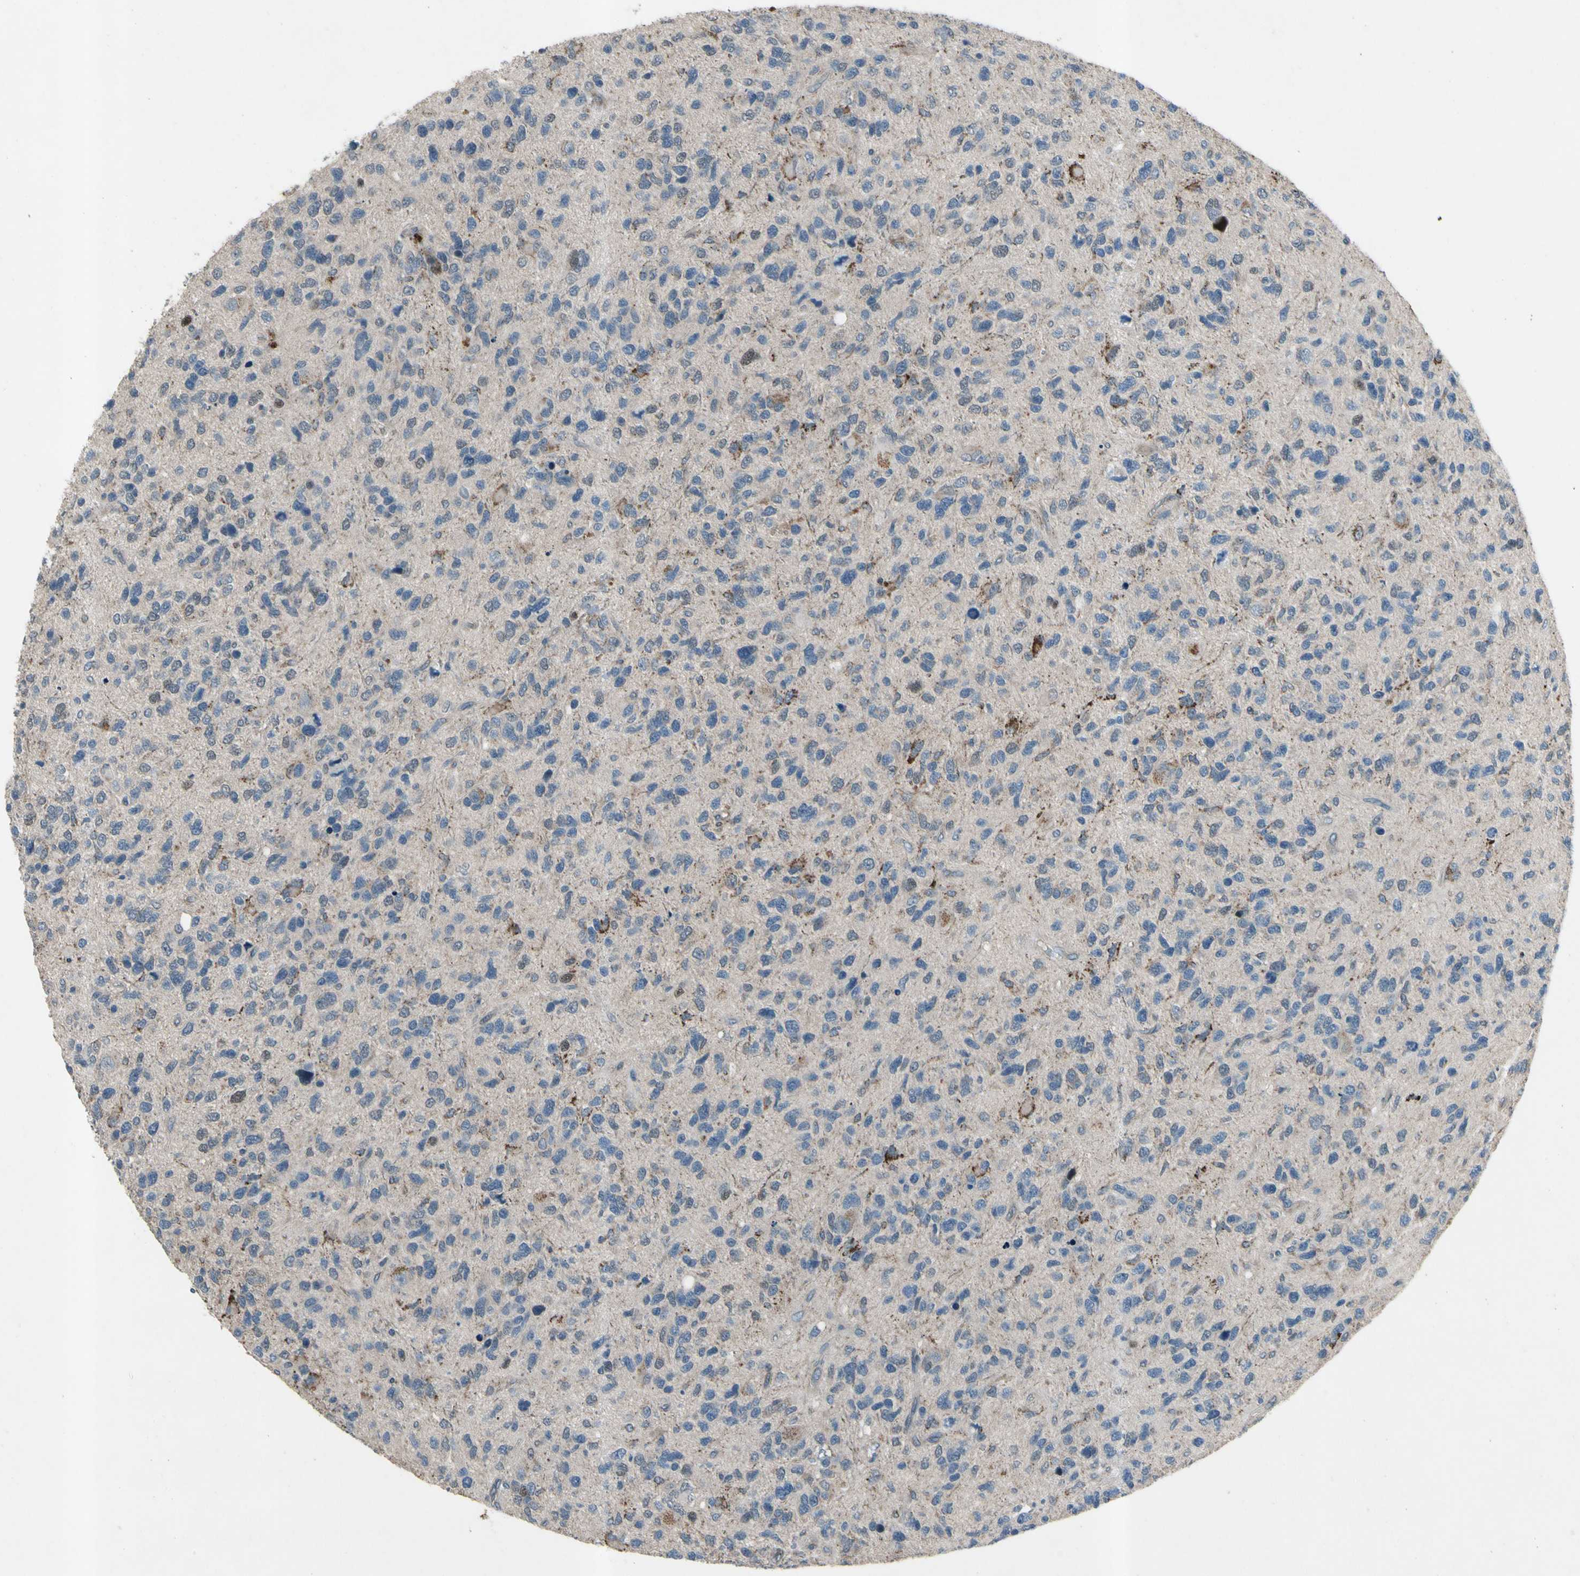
{"staining": {"intensity": "moderate", "quantity": "<25%", "location": "cytoplasmic/membranous"}, "tissue": "glioma", "cell_type": "Tumor cells", "image_type": "cancer", "snomed": [{"axis": "morphology", "description": "Glioma, malignant, High grade"}, {"axis": "topography", "description": "Brain"}], "caption": "Immunohistochemical staining of human glioma demonstrates low levels of moderate cytoplasmic/membranous staining in approximately <25% of tumor cells.", "gene": "NMI", "patient": {"sex": "female", "age": 58}}